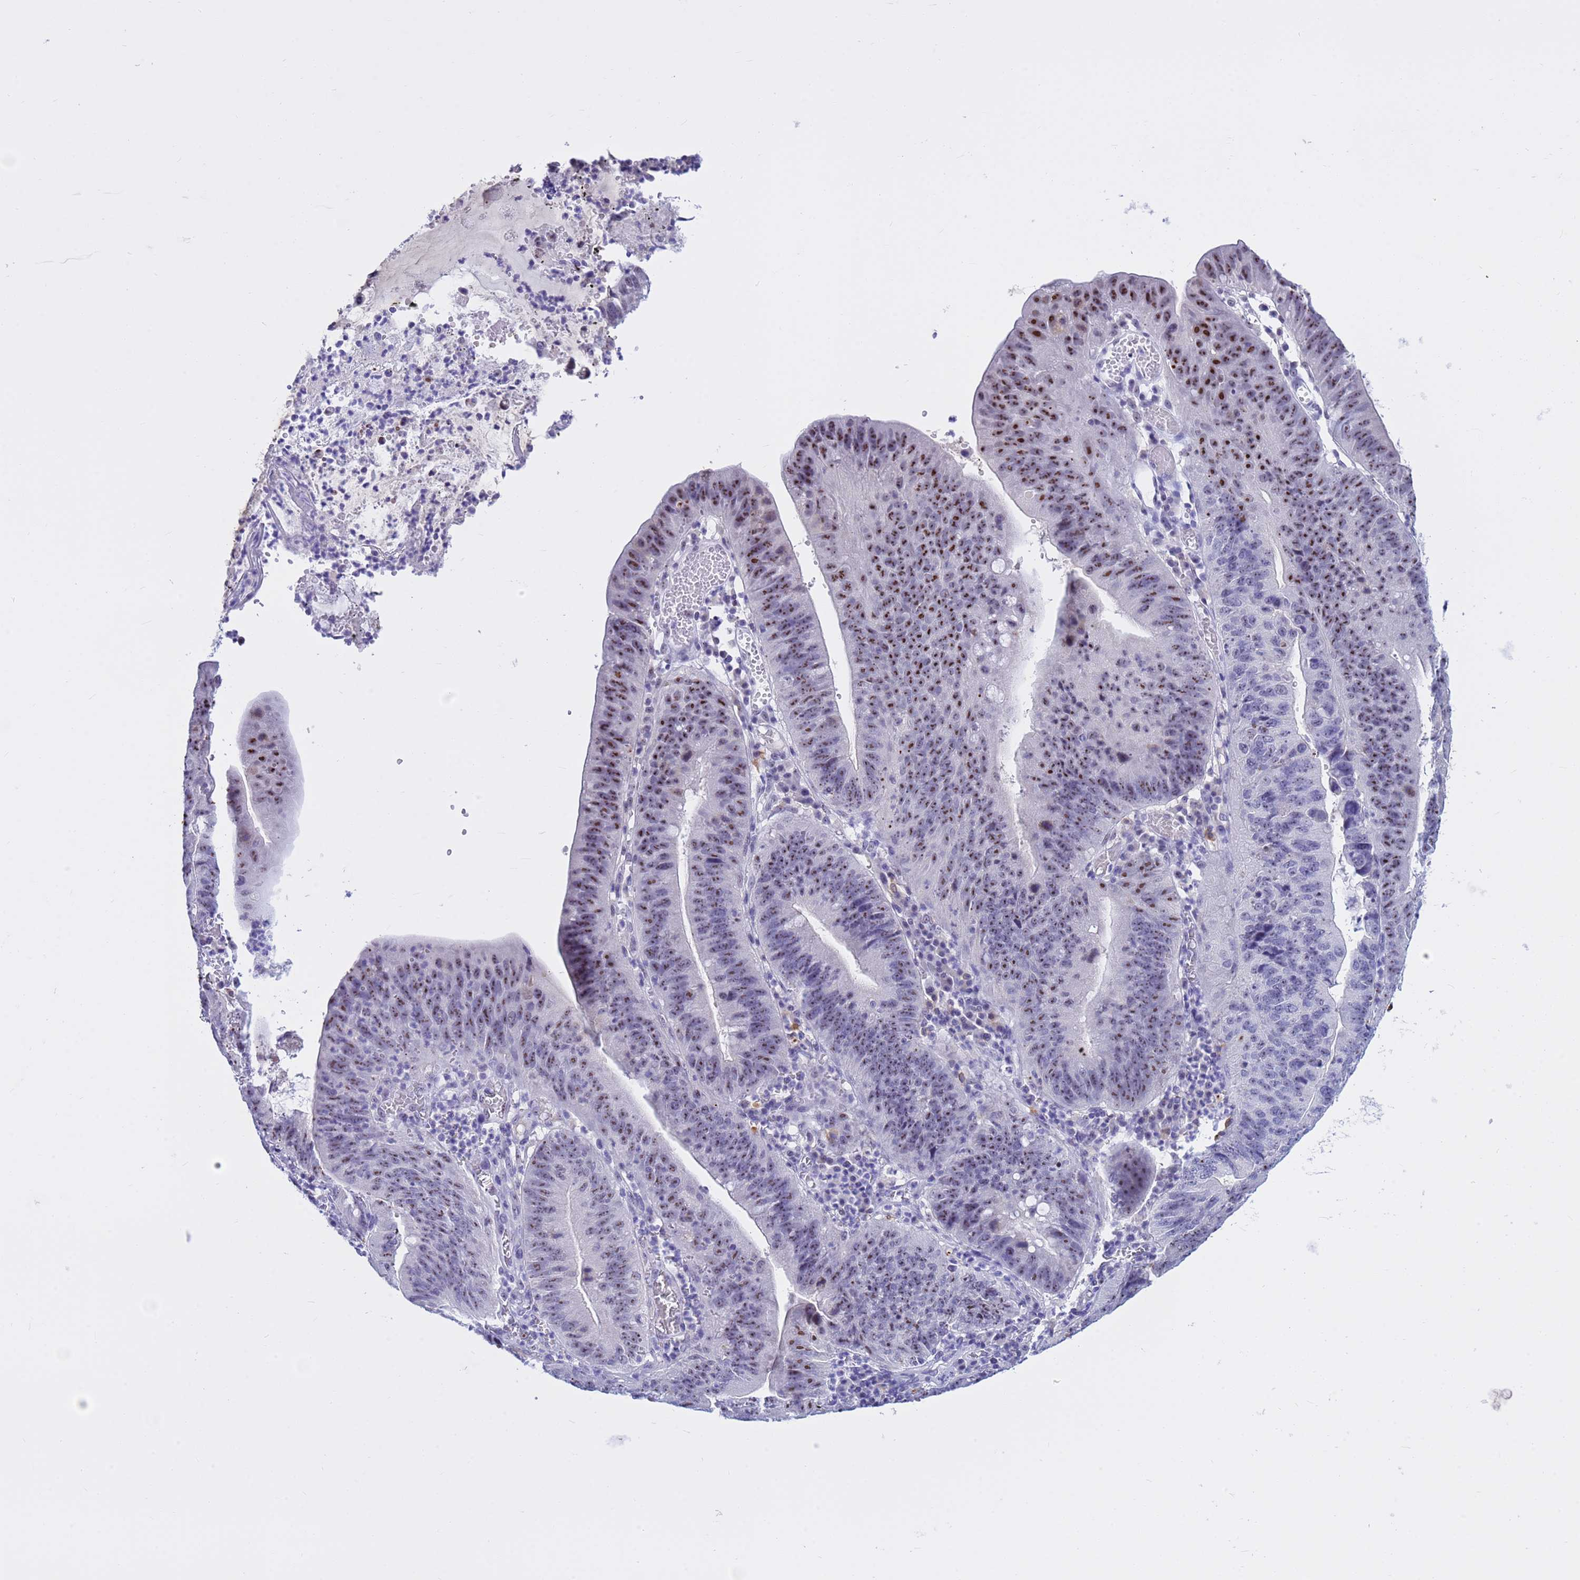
{"staining": {"intensity": "strong", "quantity": "25%-75%", "location": "nuclear"}, "tissue": "stomach cancer", "cell_type": "Tumor cells", "image_type": "cancer", "snomed": [{"axis": "morphology", "description": "Adenocarcinoma, NOS"}, {"axis": "topography", "description": "Stomach"}], "caption": "The immunohistochemical stain highlights strong nuclear expression in tumor cells of stomach adenocarcinoma tissue.", "gene": "DMRTC2", "patient": {"sex": "male", "age": 59}}